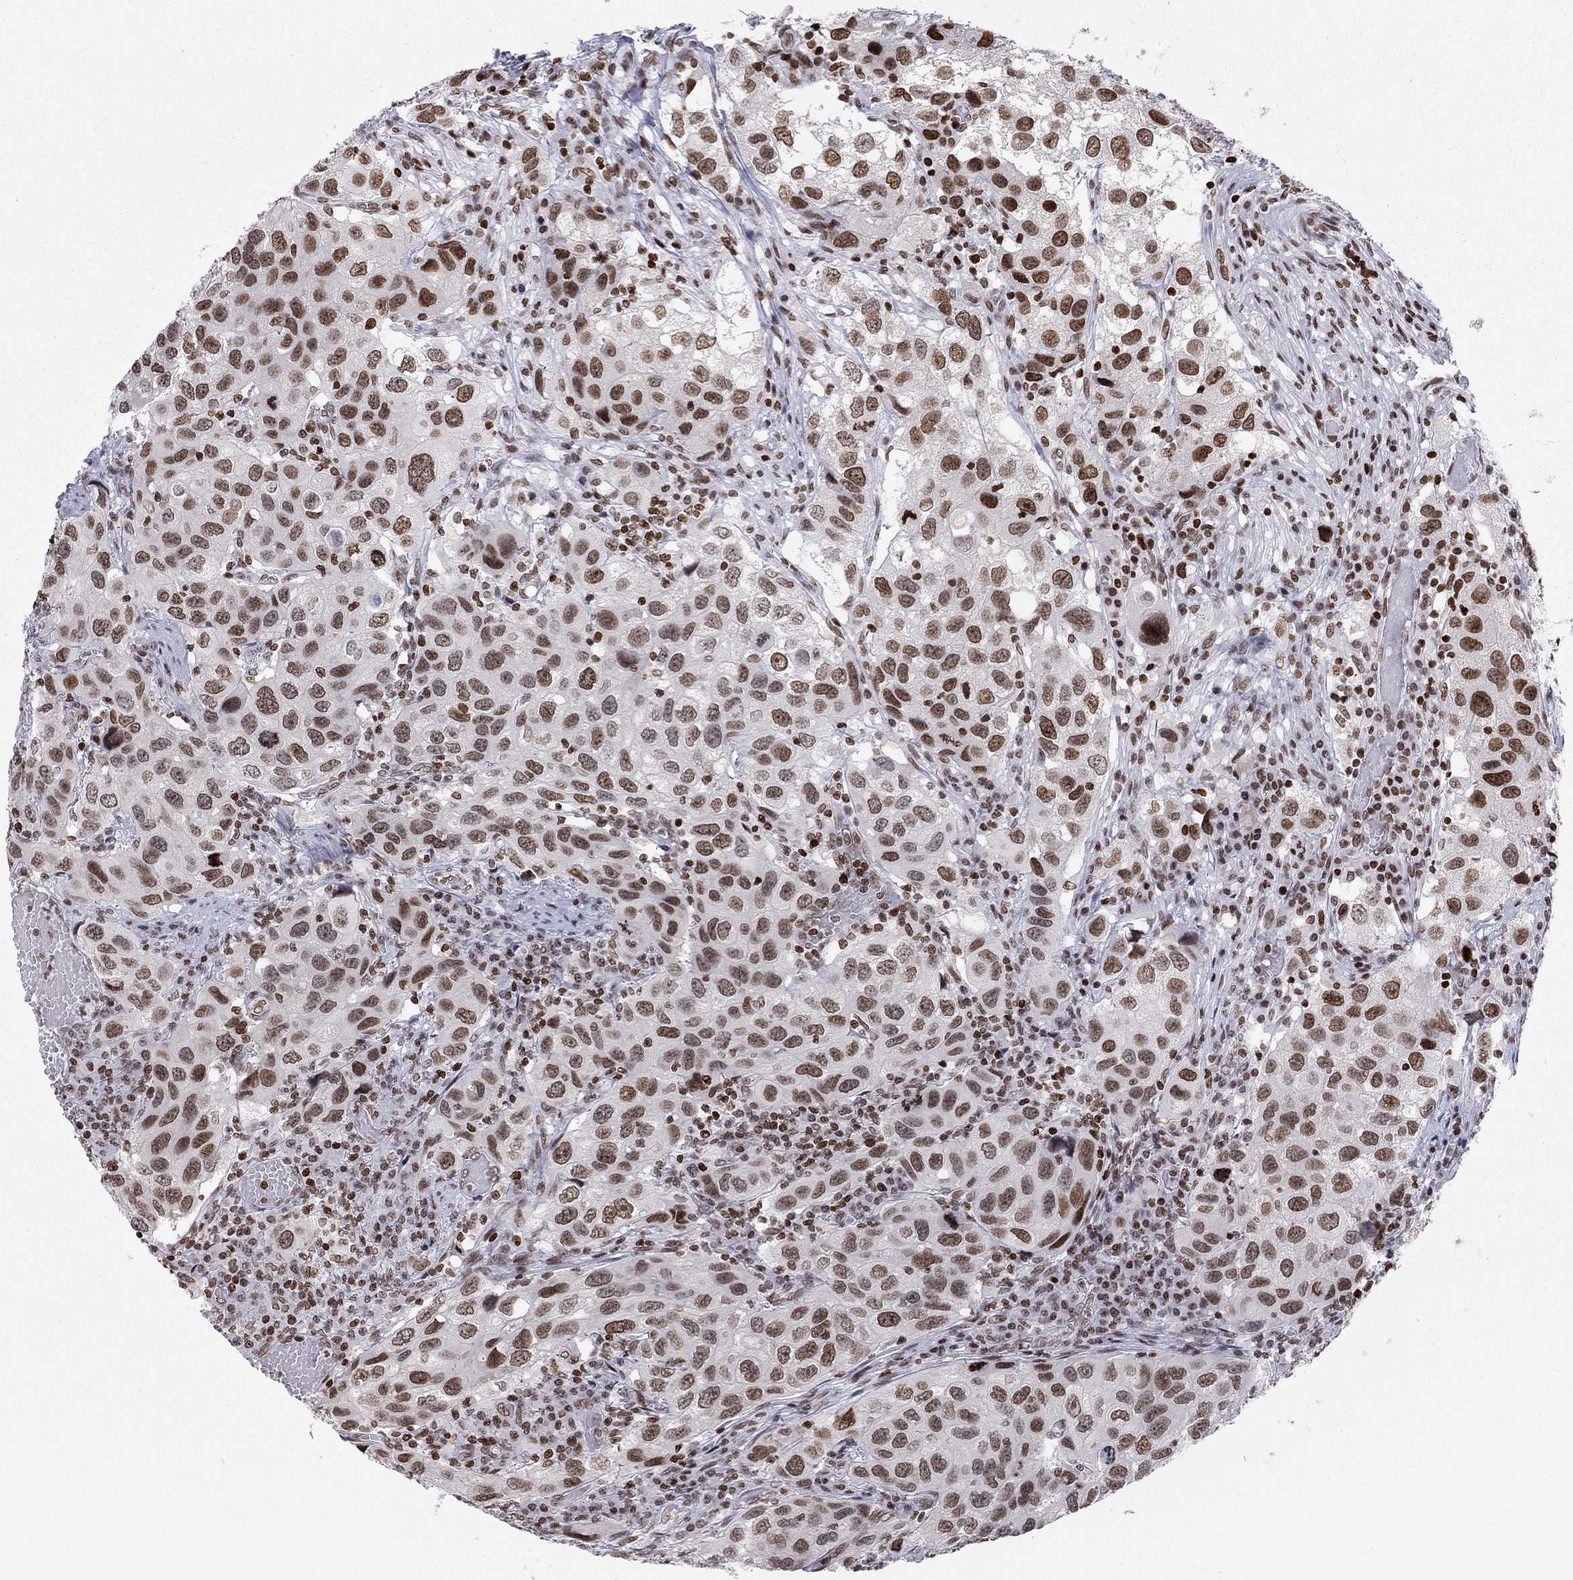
{"staining": {"intensity": "moderate", "quantity": ">75%", "location": "nuclear"}, "tissue": "urothelial cancer", "cell_type": "Tumor cells", "image_type": "cancer", "snomed": [{"axis": "morphology", "description": "Urothelial carcinoma, High grade"}, {"axis": "topography", "description": "Urinary bladder"}], "caption": "The micrograph exhibits immunohistochemical staining of urothelial carcinoma (high-grade). There is moderate nuclear positivity is appreciated in approximately >75% of tumor cells.", "gene": "H2AX", "patient": {"sex": "male", "age": 79}}